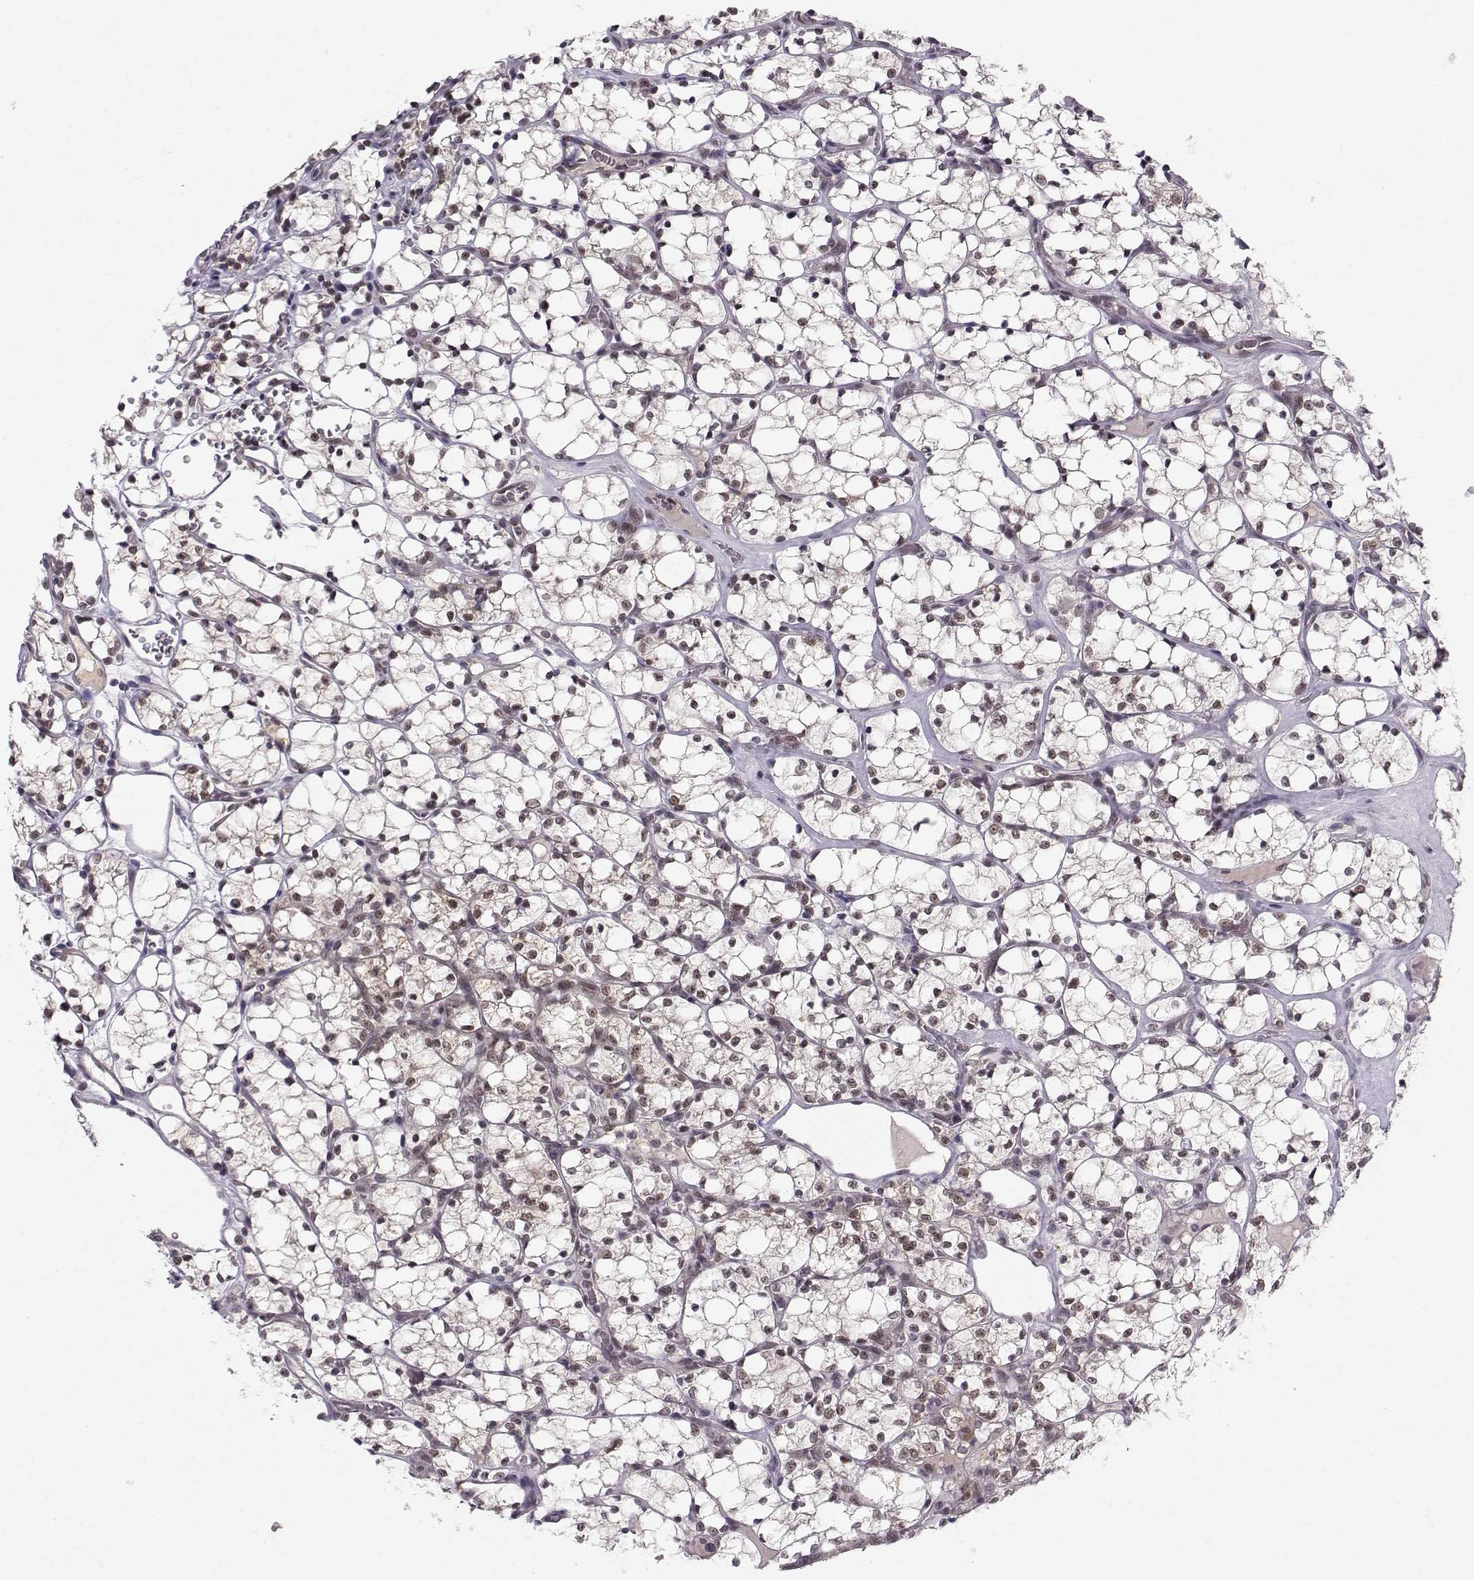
{"staining": {"intensity": "moderate", "quantity": "<25%", "location": "nuclear"}, "tissue": "renal cancer", "cell_type": "Tumor cells", "image_type": "cancer", "snomed": [{"axis": "morphology", "description": "Adenocarcinoma, NOS"}, {"axis": "topography", "description": "Kidney"}], "caption": "The micrograph demonstrates a brown stain indicating the presence of a protein in the nuclear of tumor cells in renal adenocarcinoma. Using DAB (brown) and hematoxylin (blue) stains, captured at high magnification using brightfield microscopy.", "gene": "RPP38", "patient": {"sex": "female", "age": 69}}